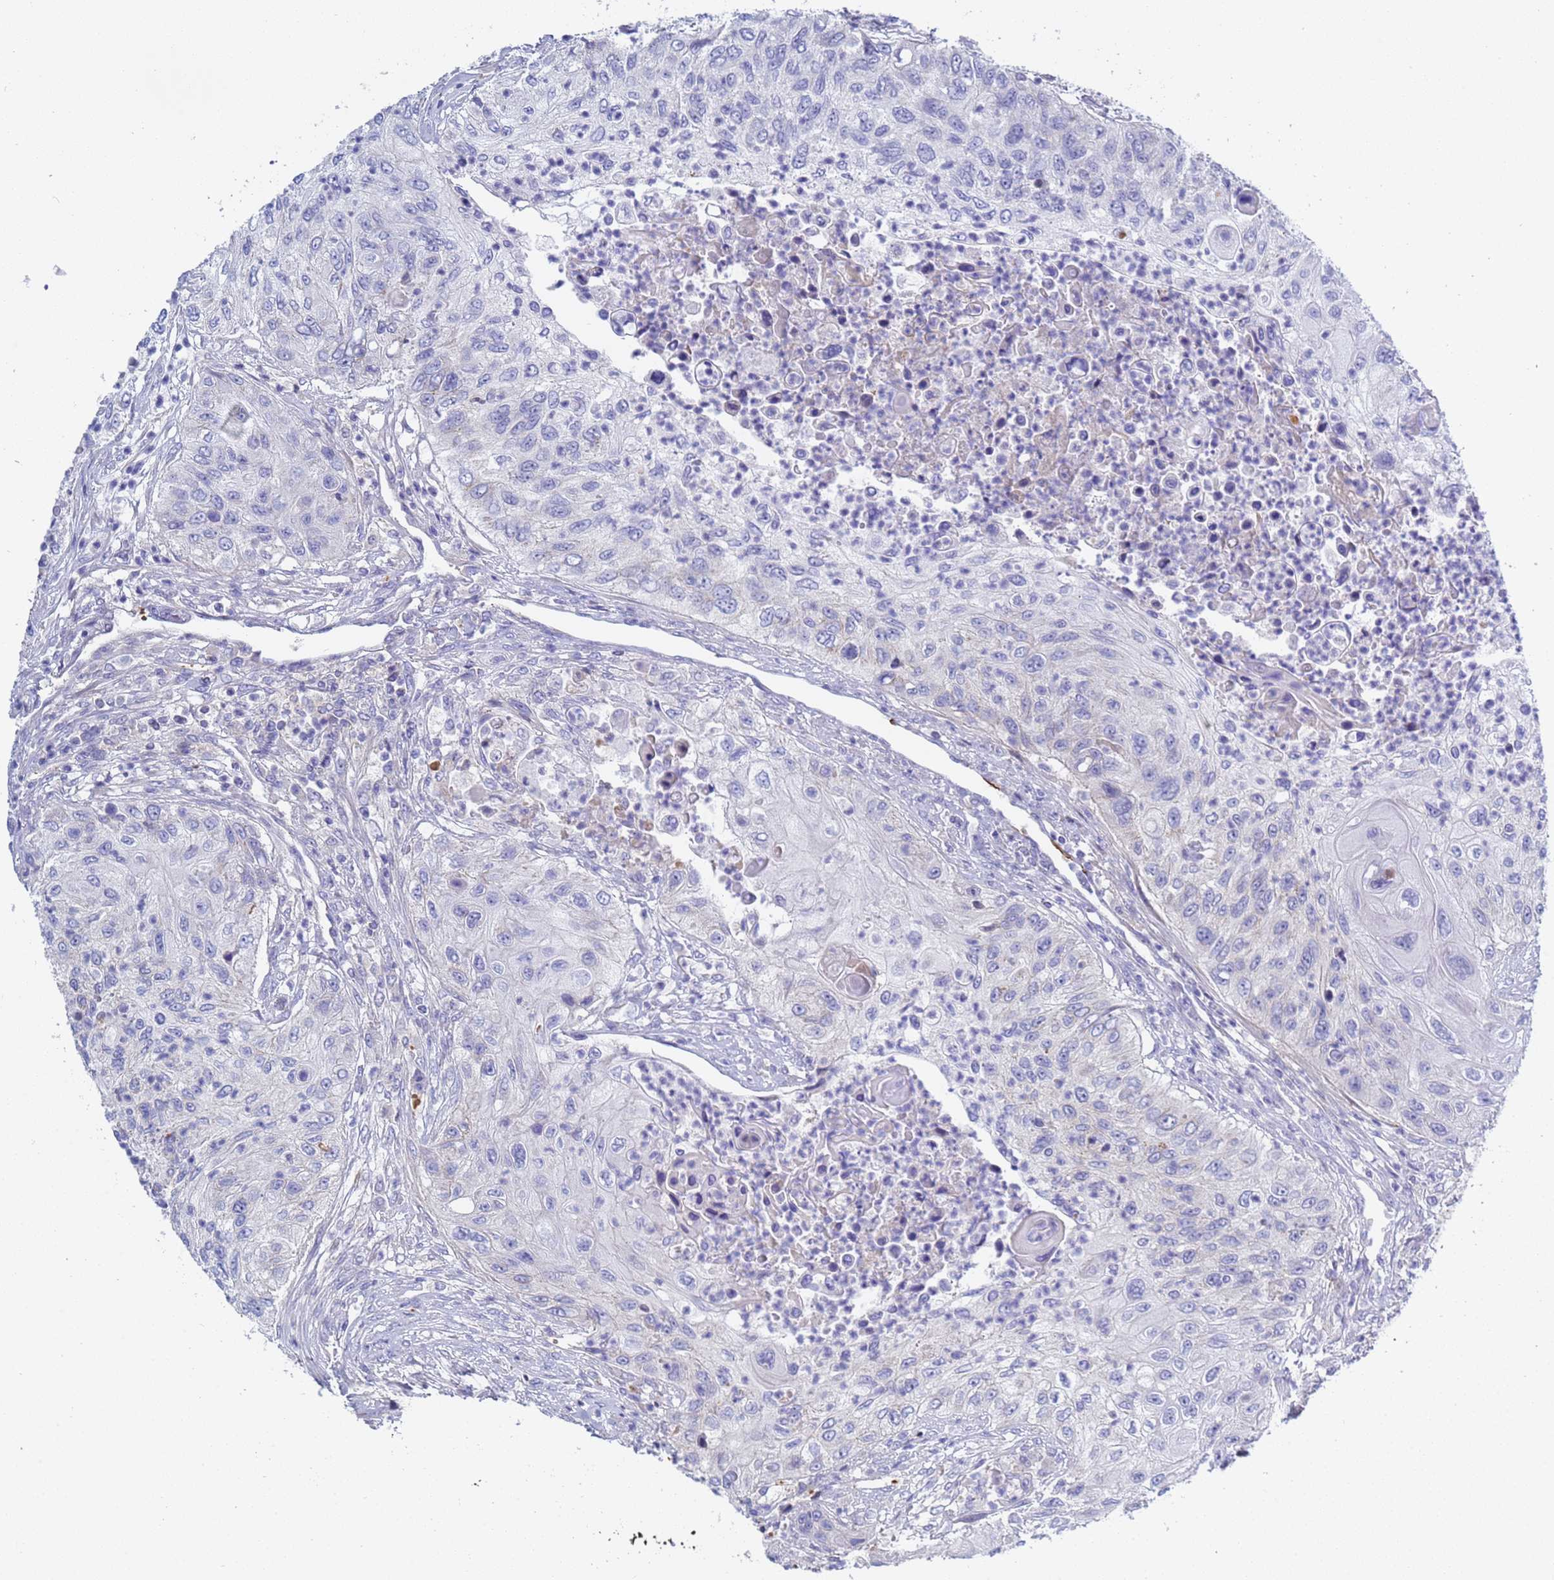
{"staining": {"intensity": "negative", "quantity": "none", "location": "none"}, "tissue": "urothelial cancer", "cell_type": "Tumor cells", "image_type": "cancer", "snomed": [{"axis": "morphology", "description": "Urothelial carcinoma, High grade"}, {"axis": "topography", "description": "Urinary bladder"}], "caption": "This is an immunohistochemistry photomicrograph of human urothelial cancer. There is no staining in tumor cells.", "gene": "C4orf46", "patient": {"sex": "female", "age": 60}}